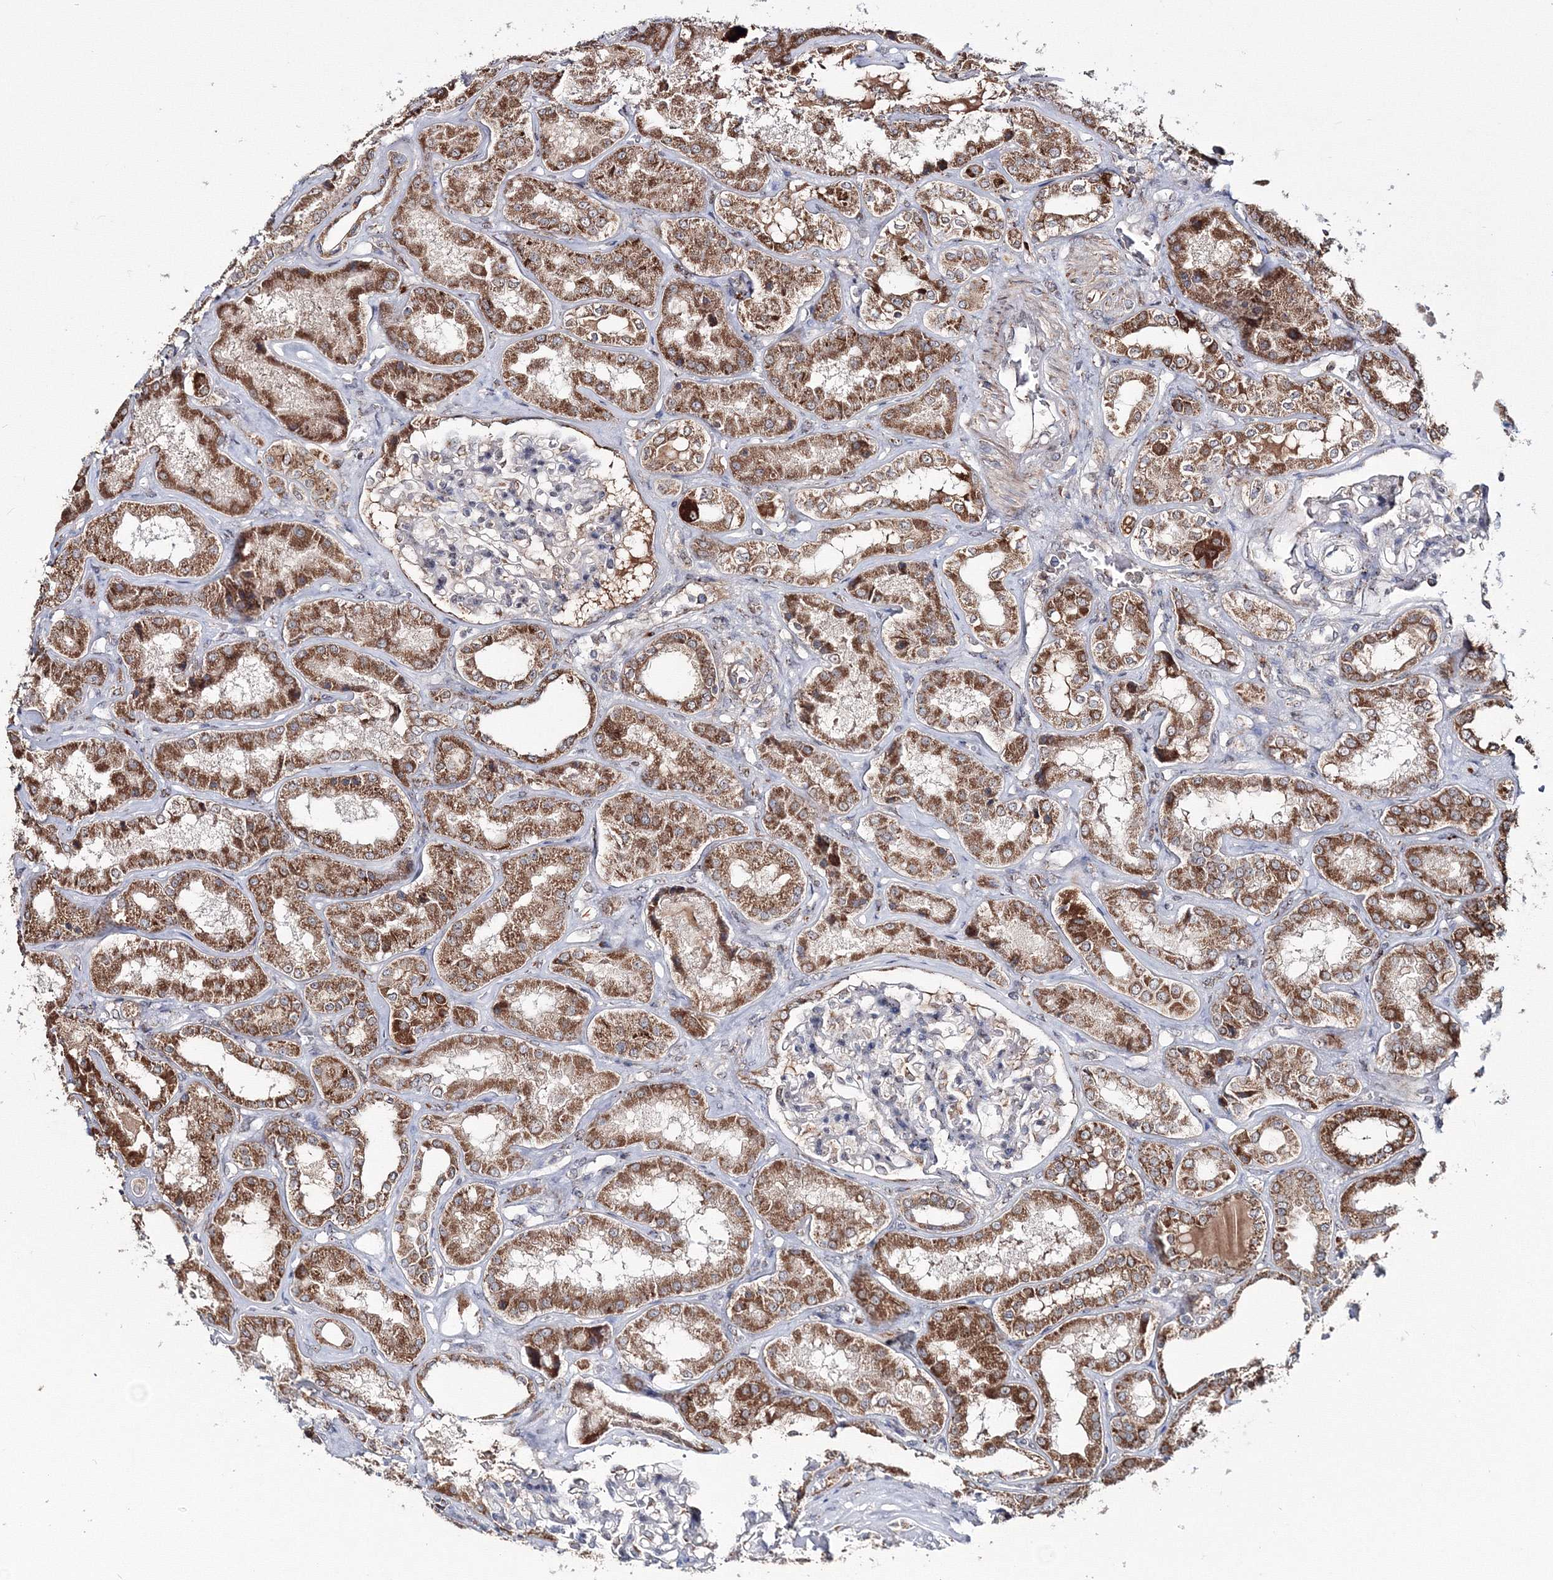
{"staining": {"intensity": "weak", "quantity": "<25%", "location": "cytoplasmic/membranous"}, "tissue": "kidney", "cell_type": "Cells in glomeruli", "image_type": "normal", "snomed": [{"axis": "morphology", "description": "Normal tissue, NOS"}, {"axis": "topography", "description": "Kidney"}], "caption": "This photomicrograph is of normal kidney stained with immunohistochemistry to label a protein in brown with the nuclei are counter-stained blue. There is no positivity in cells in glomeruli. (DAB immunohistochemistry (IHC) visualized using brightfield microscopy, high magnification).", "gene": "PEX13", "patient": {"sex": "female", "age": 56}}